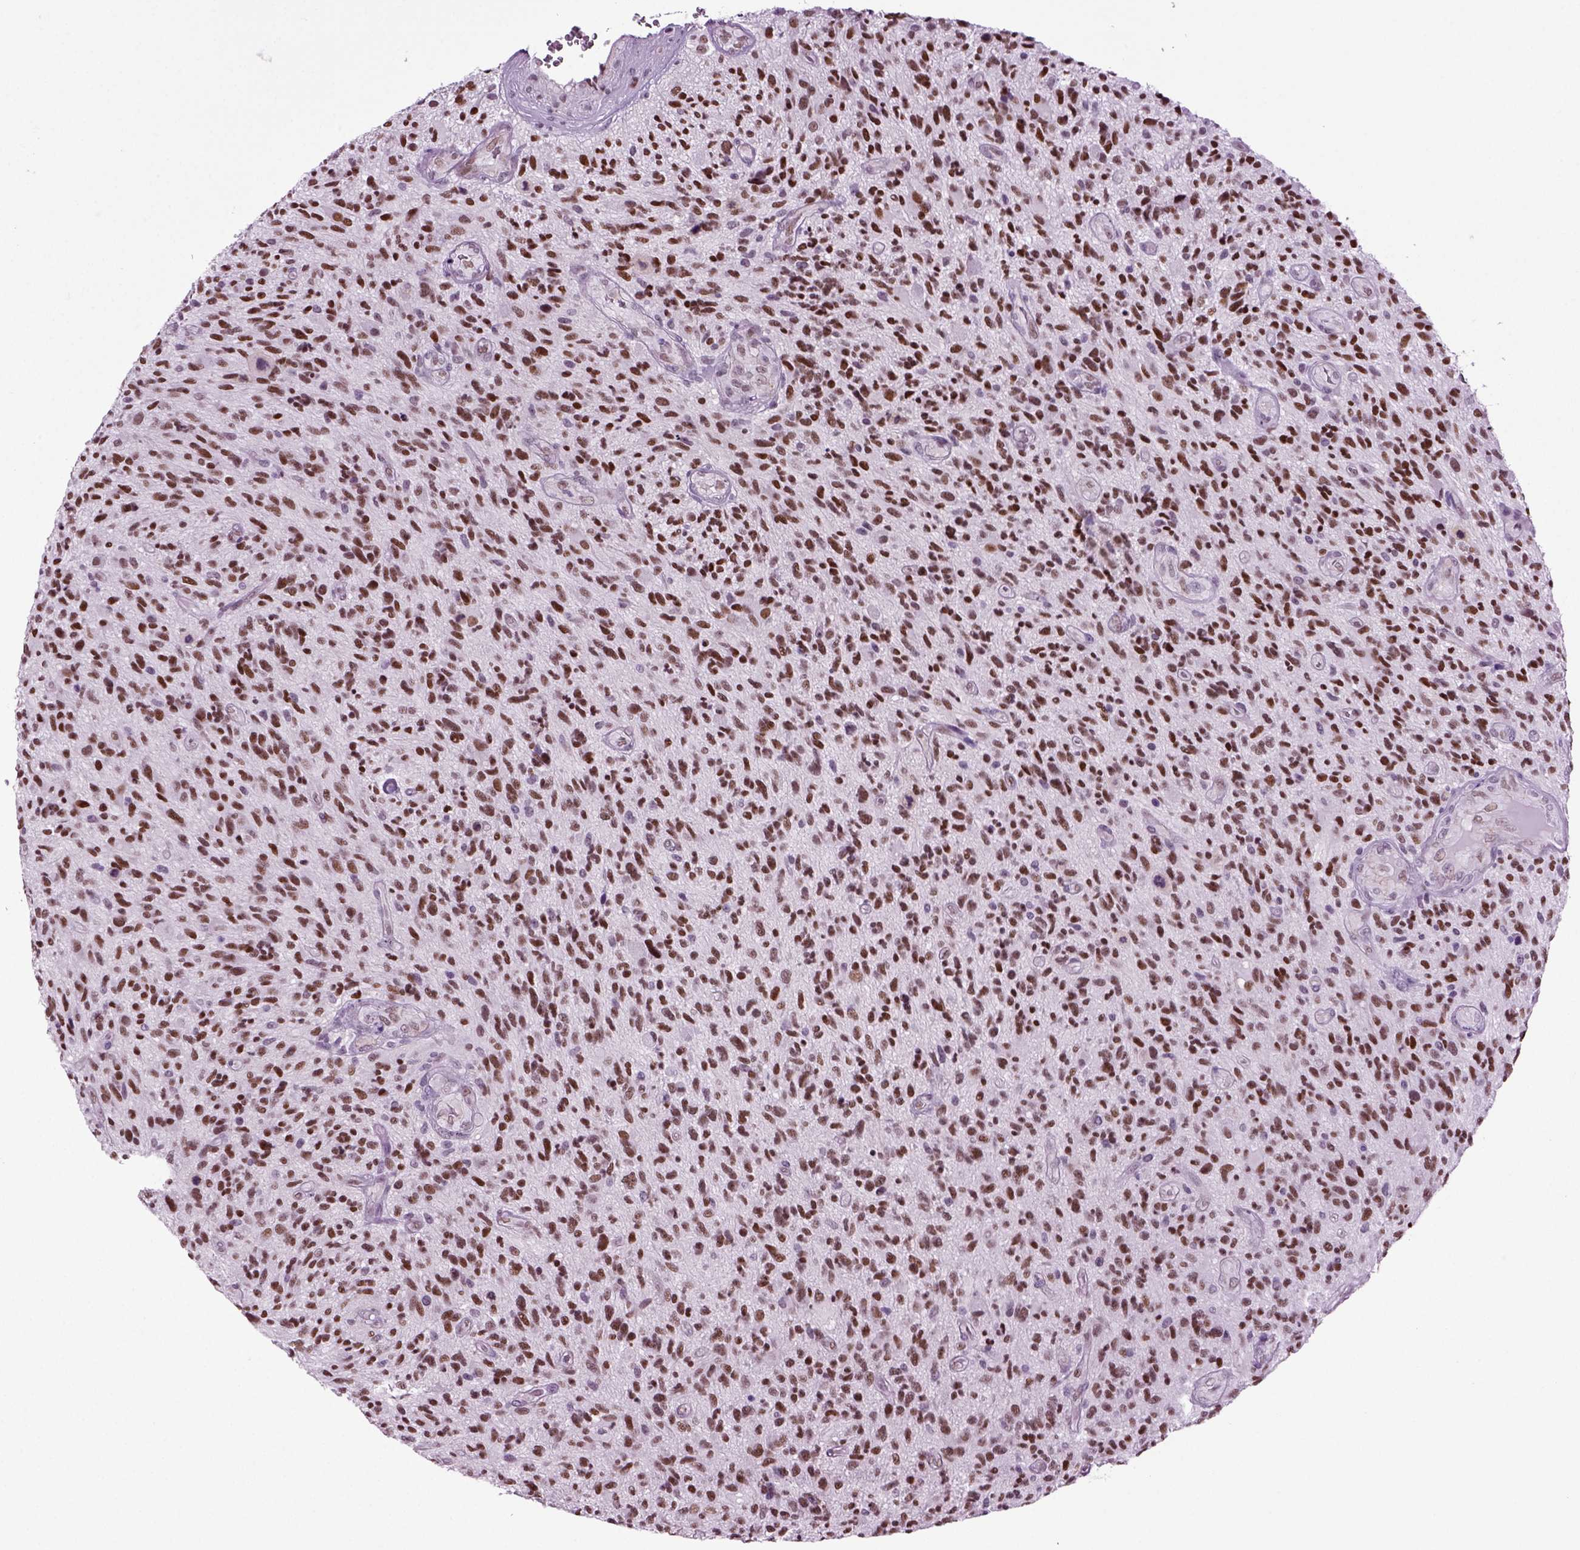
{"staining": {"intensity": "strong", "quantity": ">75%", "location": "nuclear"}, "tissue": "glioma", "cell_type": "Tumor cells", "image_type": "cancer", "snomed": [{"axis": "morphology", "description": "Glioma, malignant, High grade"}, {"axis": "topography", "description": "Brain"}], "caption": "Immunohistochemical staining of human glioma exhibits high levels of strong nuclear expression in about >75% of tumor cells.", "gene": "RFX3", "patient": {"sex": "male", "age": 47}}